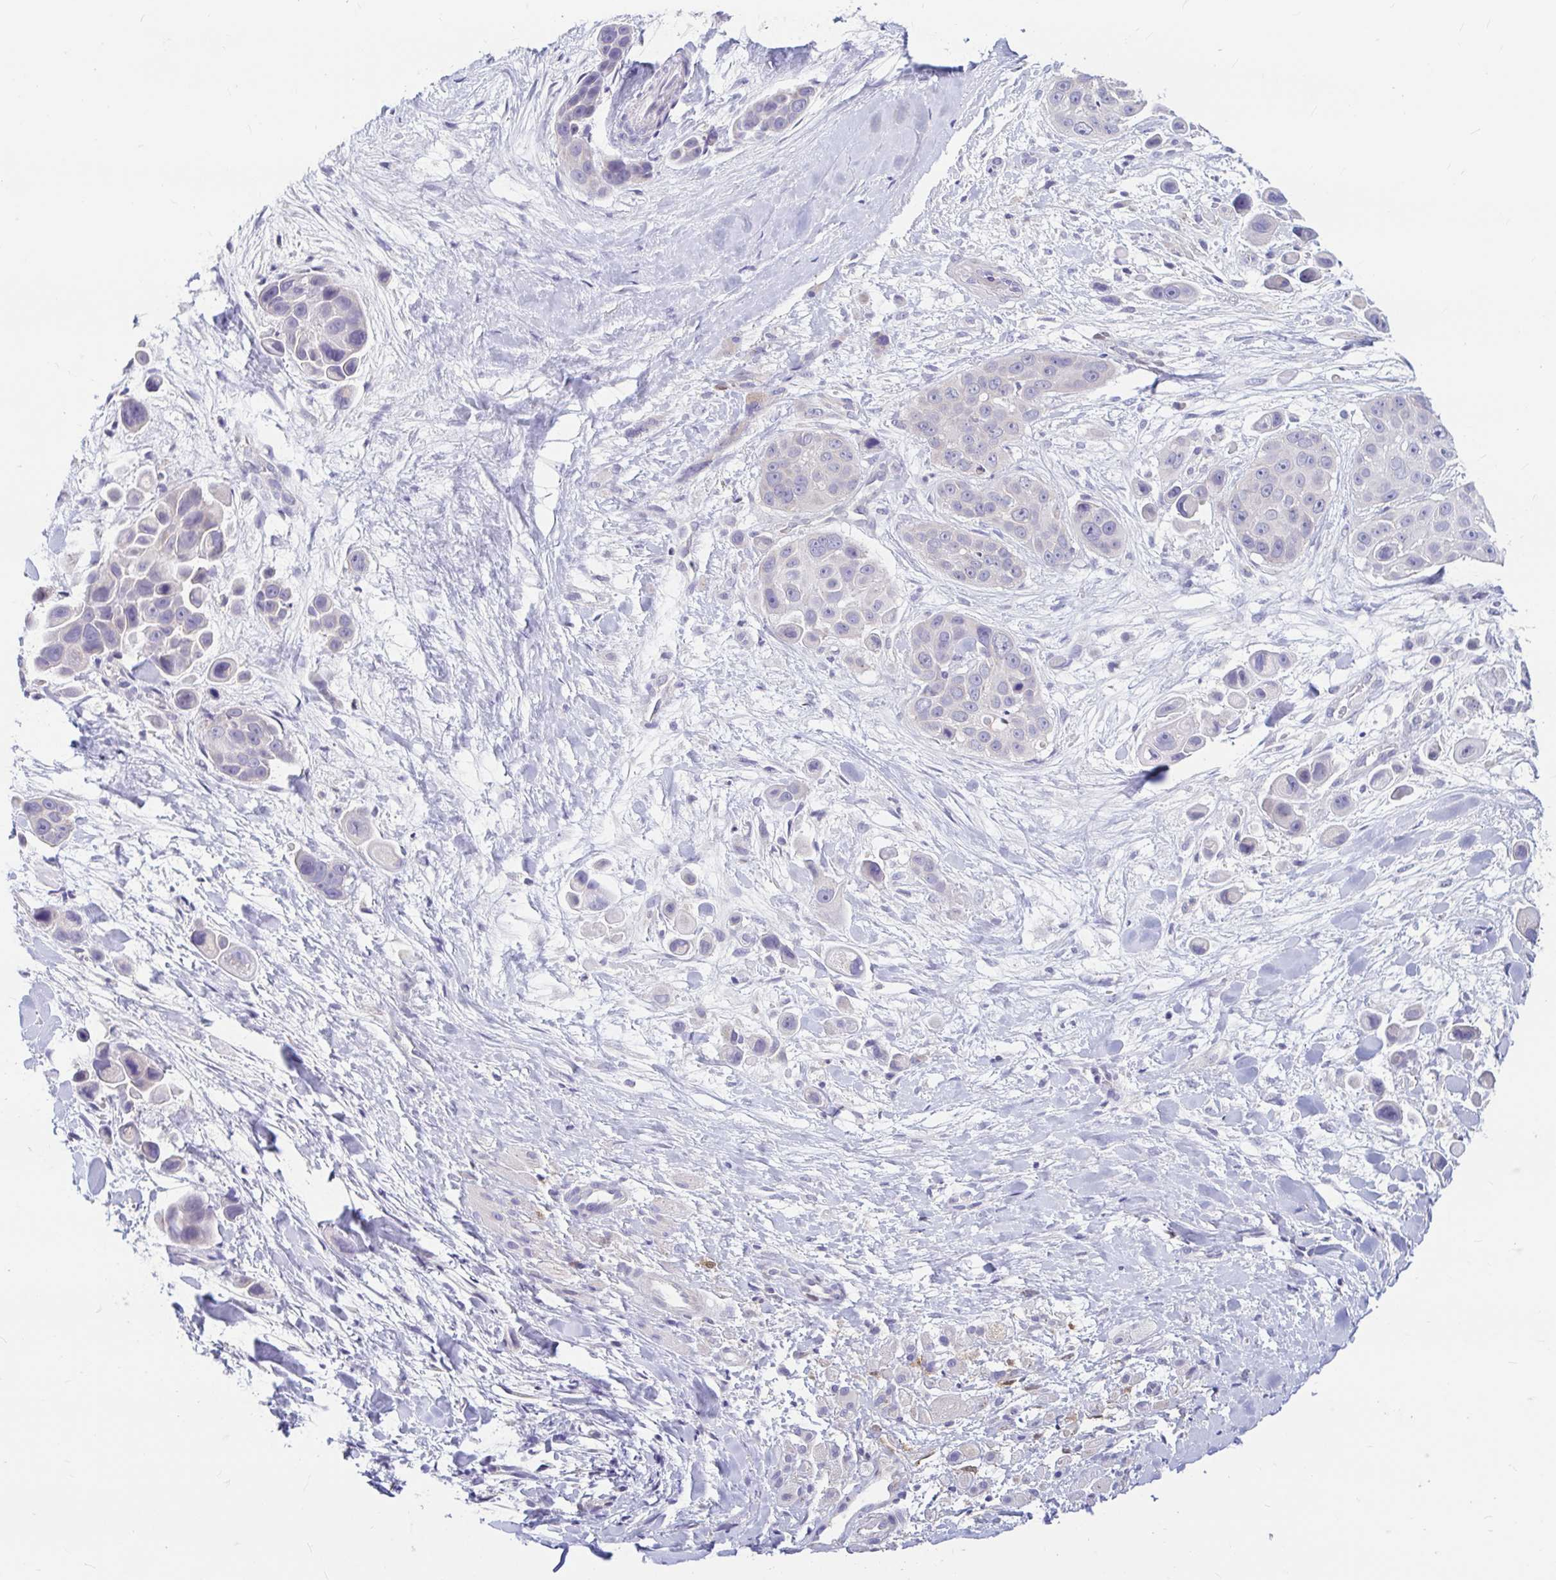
{"staining": {"intensity": "negative", "quantity": "none", "location": "none"}, "tissue": "skin cancer", "cell_type": "Tumor cells", "image_type": "cancer", "snomed": [{"axis": "morphology", "description": "Squamous cell carcinoma, NOS"}, {"axis": "topography", "description": "Skin"}], "caption": "An immunohistochemistry (IHC) image of squamous cell carcinoma (skin) is shown. There is no staining in tumor cells of squamous cell carcinoma (skin). (Stains: DAB (3,3'-diaminobenzidine) IHC with hematoxylin counter stain, Microscopy: brightfield microscopy at high magnification).", "gene": "ADH1A", "patient": {"sex": "male", "age": 67}}